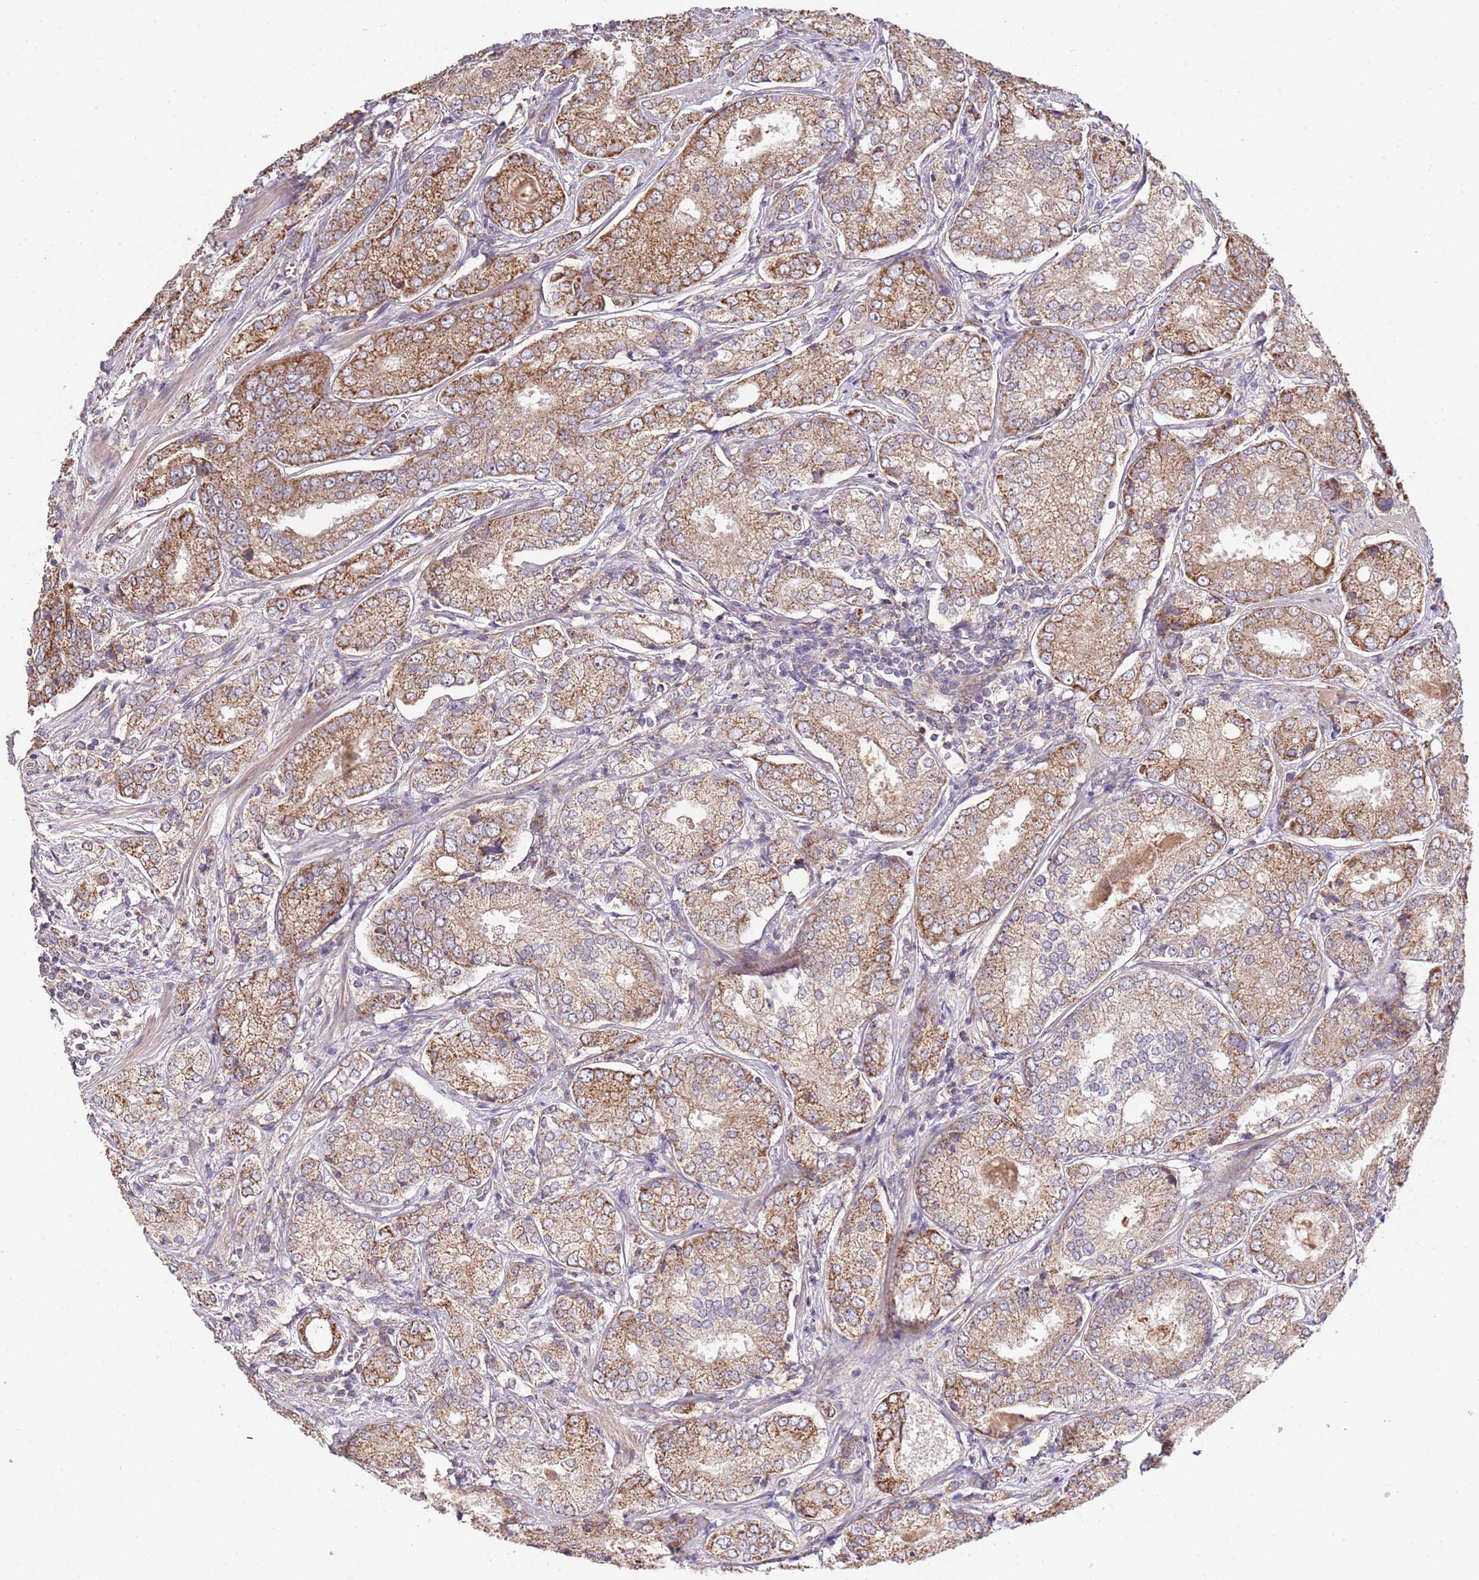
{"staining": {"intensity": "moderate", "quantity": ">75%", "location": "cytoplasmic/membranous"}, "tissue": "prostate cancer", "cell_type": "Tumor cells", "image_type": "cancer", "snomed": [{"axis": "morphology", "description": "Adenocarcinoma, High grade"}, {"axis": "topography", "description": "Prostate"}], "caption": "Immunohistochemical staining of prostate adenocarcinoma (high-grade) demonstrates medium levels of moderate cytoplasmic/membranous protein expression in about >75% of tumor cells. The staining was performed using DAB, with brown indicating positive protein expression. Nuclei are stained blue with hematoxylin.", "gene": "IVD", "patient": {"sex": "male", "age": 63}}